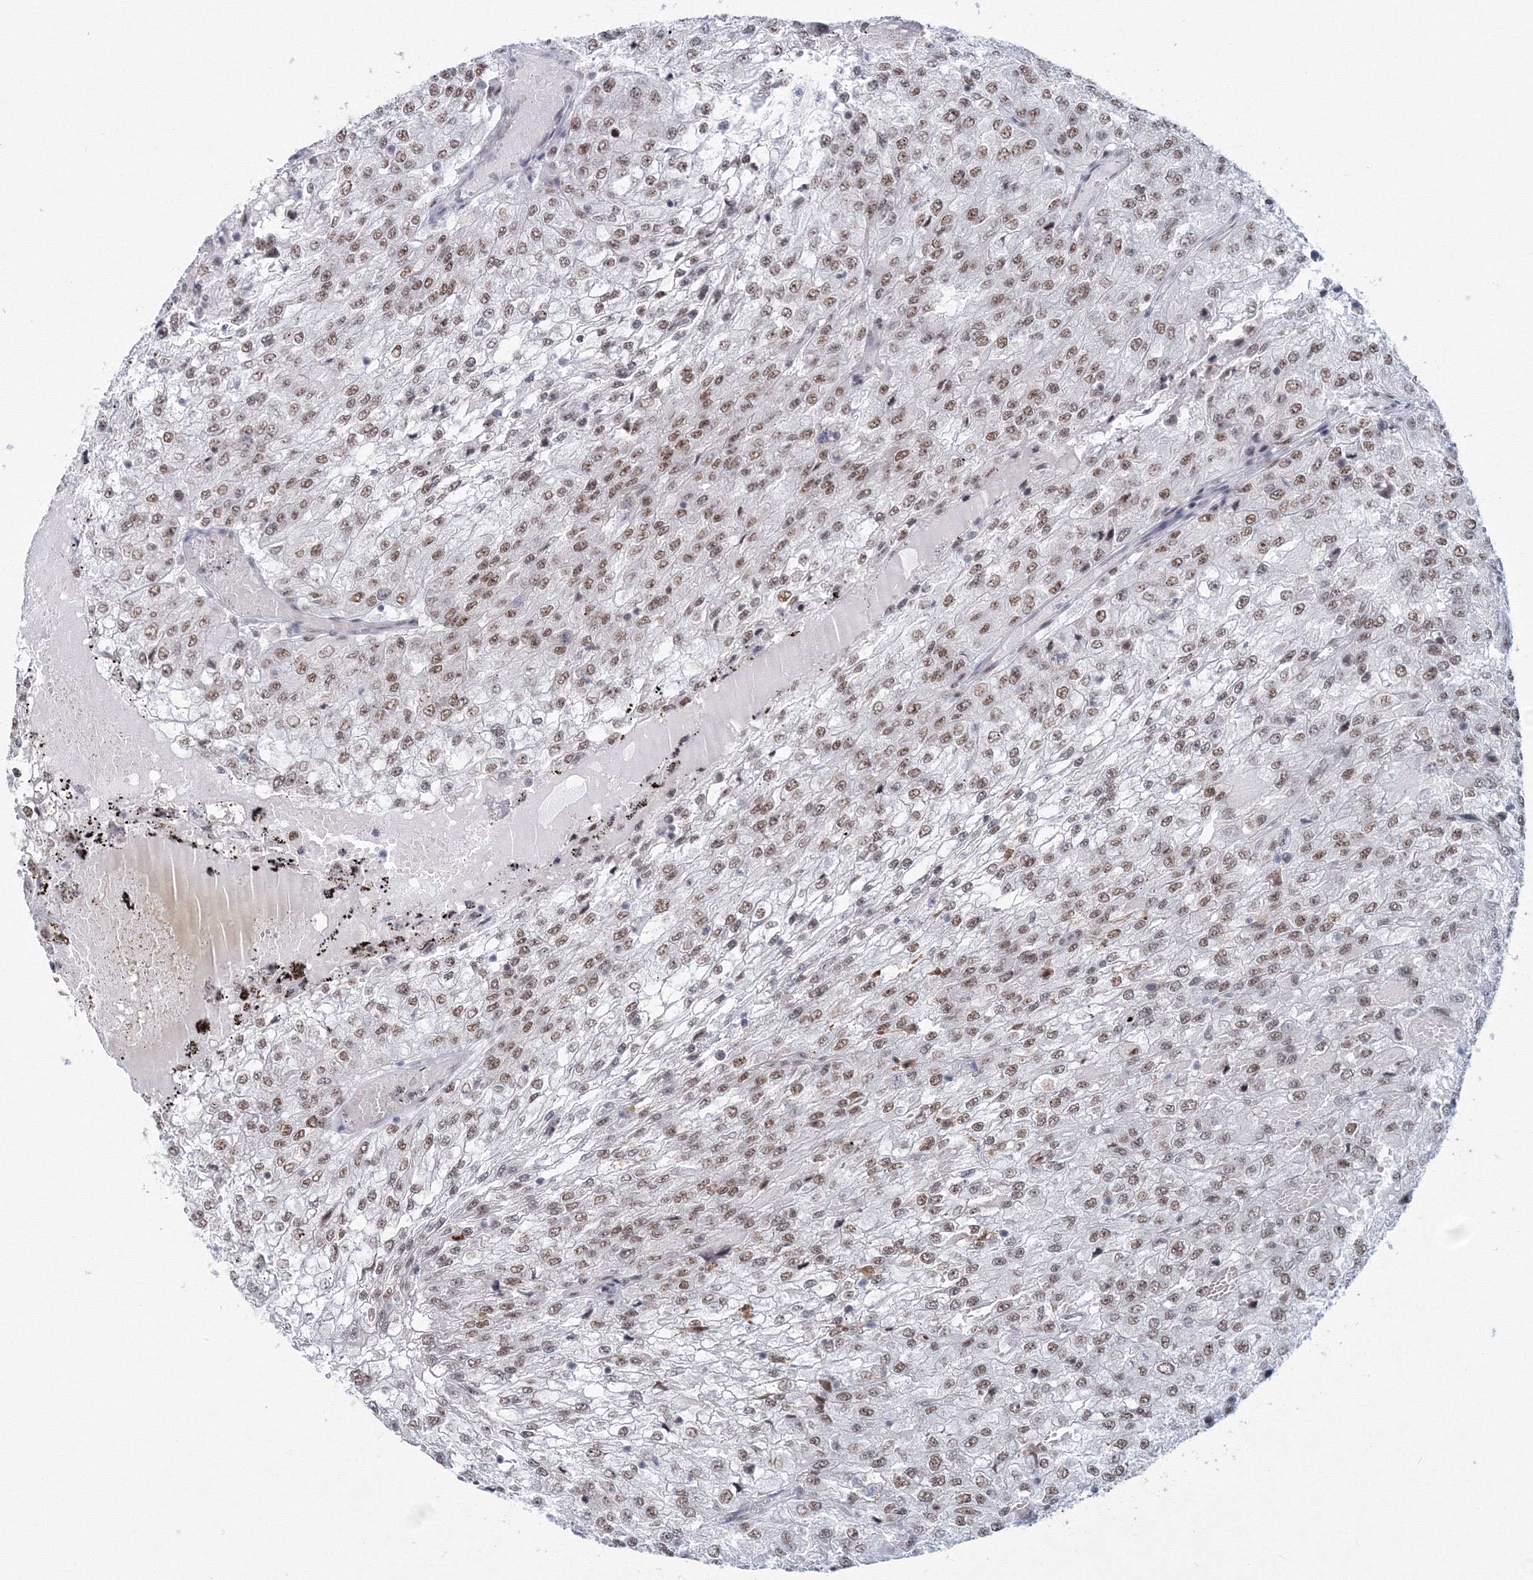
{"staining": {"intensity": "moderate", "quantity": ">75%", "location": "nuclear"}, "tissue": "renal cancer", "cell_type": "Tumor cells", "image_type": "cancer", "snomed": [{"axis": "morphology", "description": "Adenocarcinoma, NOS"}, {"axis": "topography", "description": "Kidney"}], "caption": "Approximately >75% of tumor cells in human renal cancer (adenocarcinoma) exhibit moderate nuclear protein positivity as visualized by brown immunohistochemical staining.", "gene": "SF3B6", "patient": {"sex": "female", "age": 54}}